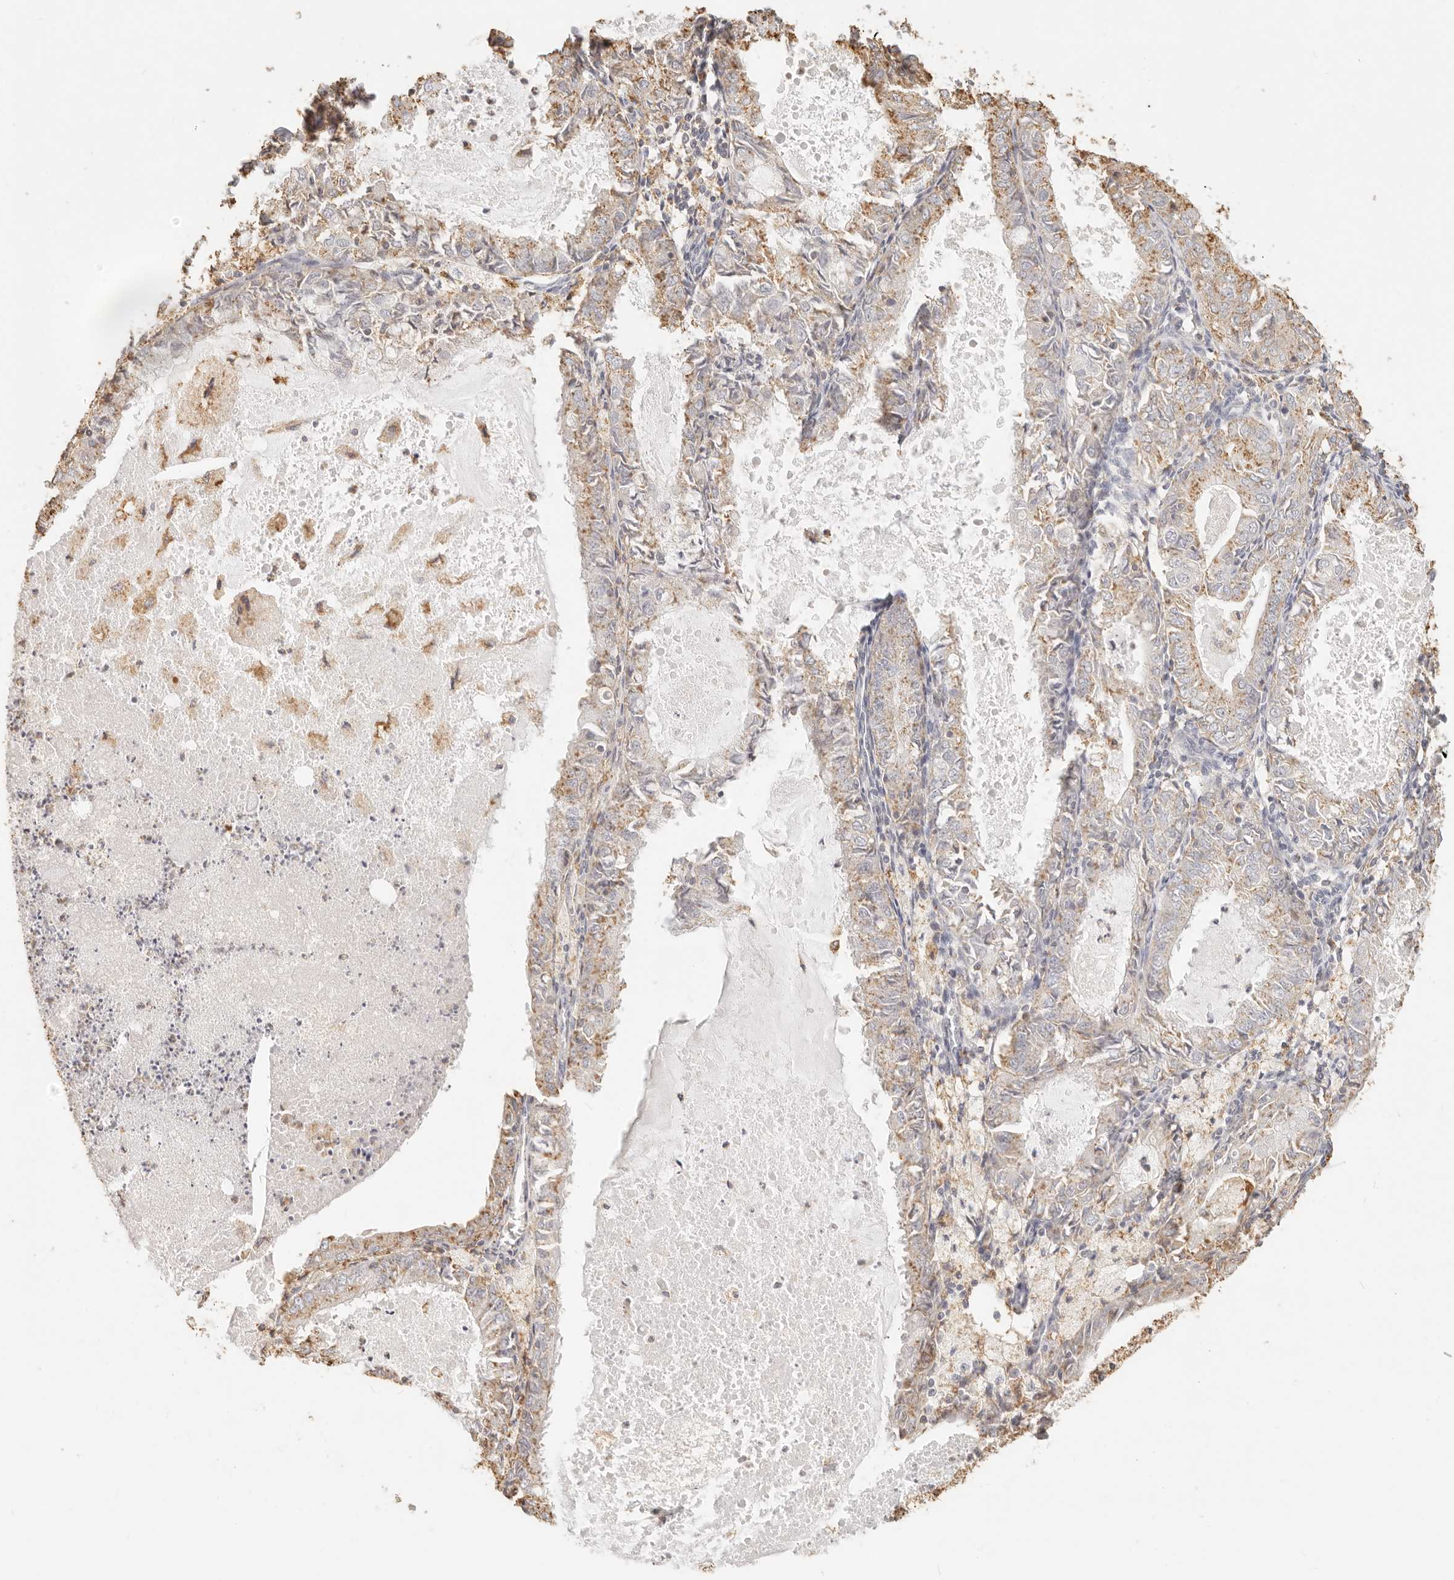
{"staining": {"intensity": "moderate", "quantity": ">75%", "location": "cytoplasmic/membranous"}, "tissue": "endometrial cancer", "cell_type": "Tumor cells", "image_type": "cancer", "snomed": [{"axis": "morphology", "description": "Adenocarcinoma, NOS"}, {"axis": "topography", "description": "Endometrium"}], "caption": "Endometrial cancer (adenocarcinoma) was stained to show a protein in brown. There is medium levels of moderate cytoplasmic/membranous staining in approximately >75% of tumor cells. Using DAB (3,3'-diaminobenzidine) (brown) and hematoxylin (blue) stains, captured at high magnification using brightfield microscopy.", "gene": "CNMD", "patient": {"sex": "female", "age": 57}}